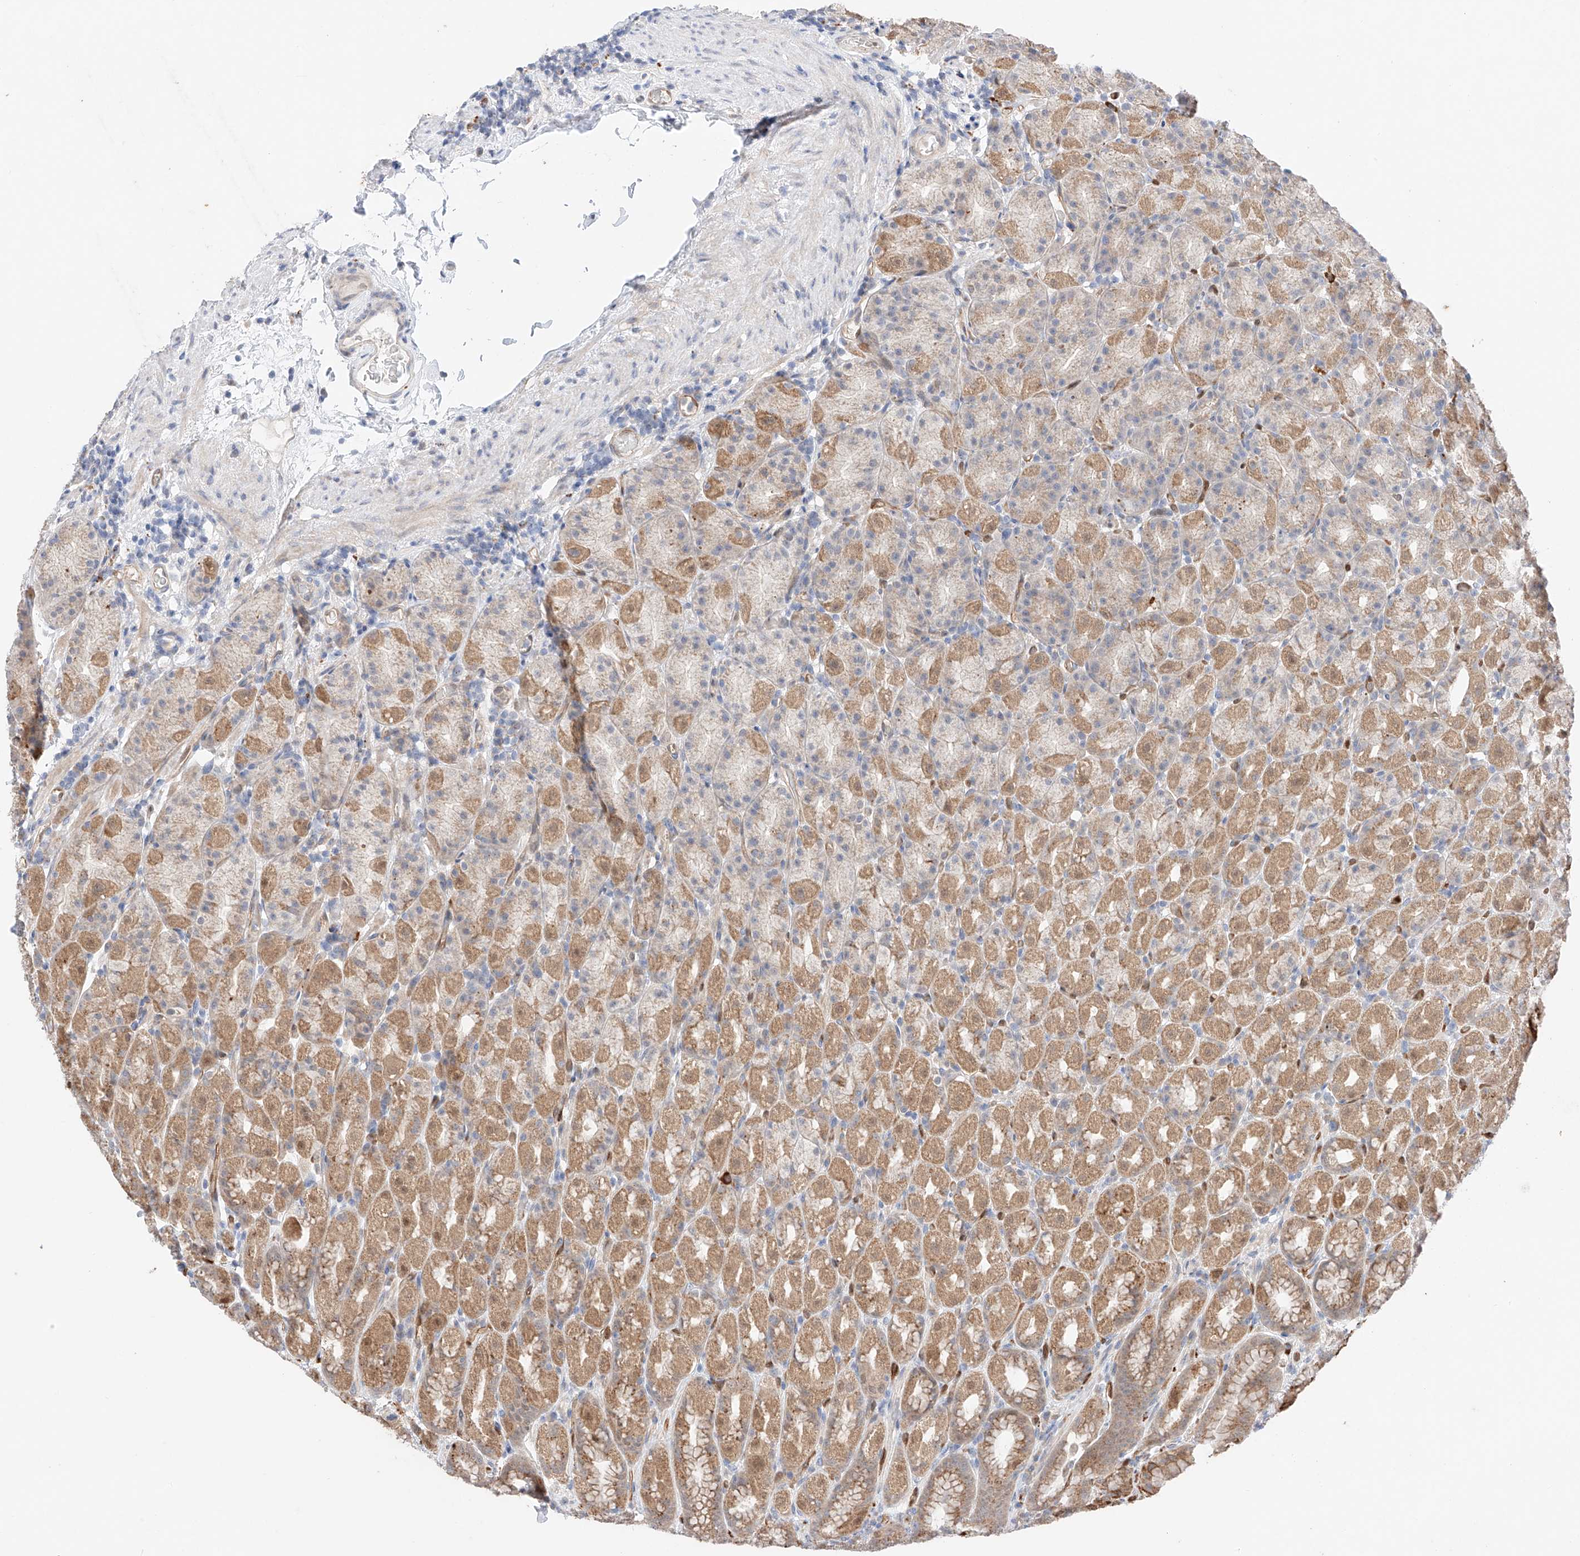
{"staining": {"intensity": "moderate", "quantity": ">75%", "location": "cytoplasmic/membranous,nuclear"}, "tissue": "stomach", "cell_type": "Glandular cells", "image_type": "normal", "snomed": [{"axis": "morphology", "description": "Normal tissue, NOS"}, {"axis": "topography", "description": "Stomach, upper"}], "caption": "This micrograph demonstrates immunohistochemistry staining of normal stomach, with medium moderate cytoplasmic/membranous,nuclear expression in approximately >75% of glandular cells.", "gene": "GCNT1", "patient": {"sex": "male", "age": 68}}